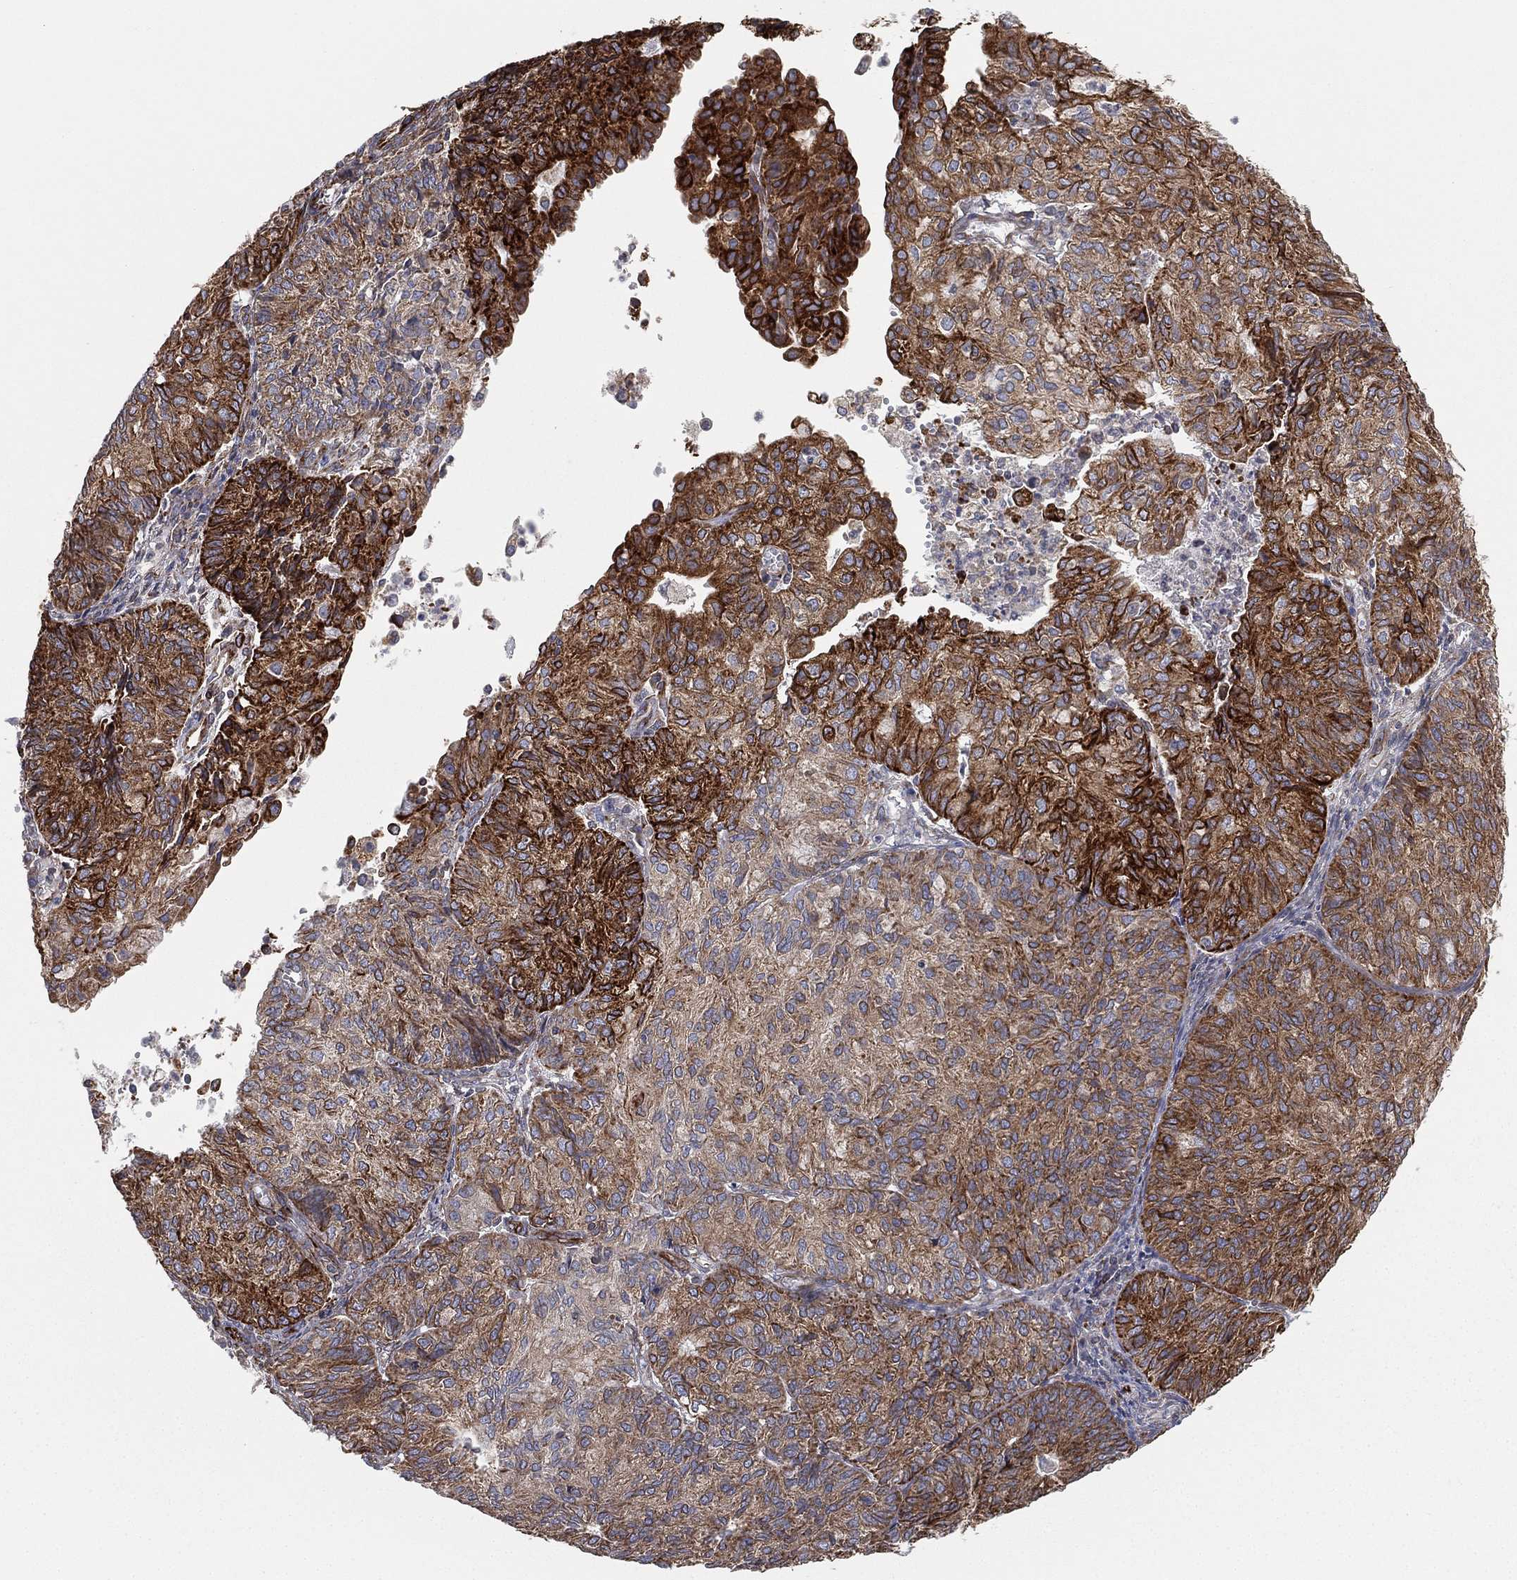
{"staining": {"intensity": "strong", "quantity": "25%-75%", "location": "cytoplasmic/membranous"}, "tissue": "endometrial cancer", "cell_type": "Tumor cells", "image_type": "cancer", "snomed": [{"axis": "morphology", "description": "Adenocarcinoma, NOS"}, {"axis": "topography", "description": "Endometrium"}], "caption": "Immunohistochemistry (IHC) of endometrial cancer exhibits high levels of strong cytoplasmic/membranous staining in about 25%-75% of tumor cells. (DAB (3,3'-diaminobenzidine) = brown stain, brightfield microscopy at high magnification).", "gene": "CYB5B", "patient": {"sex": "female", "age": 82}}